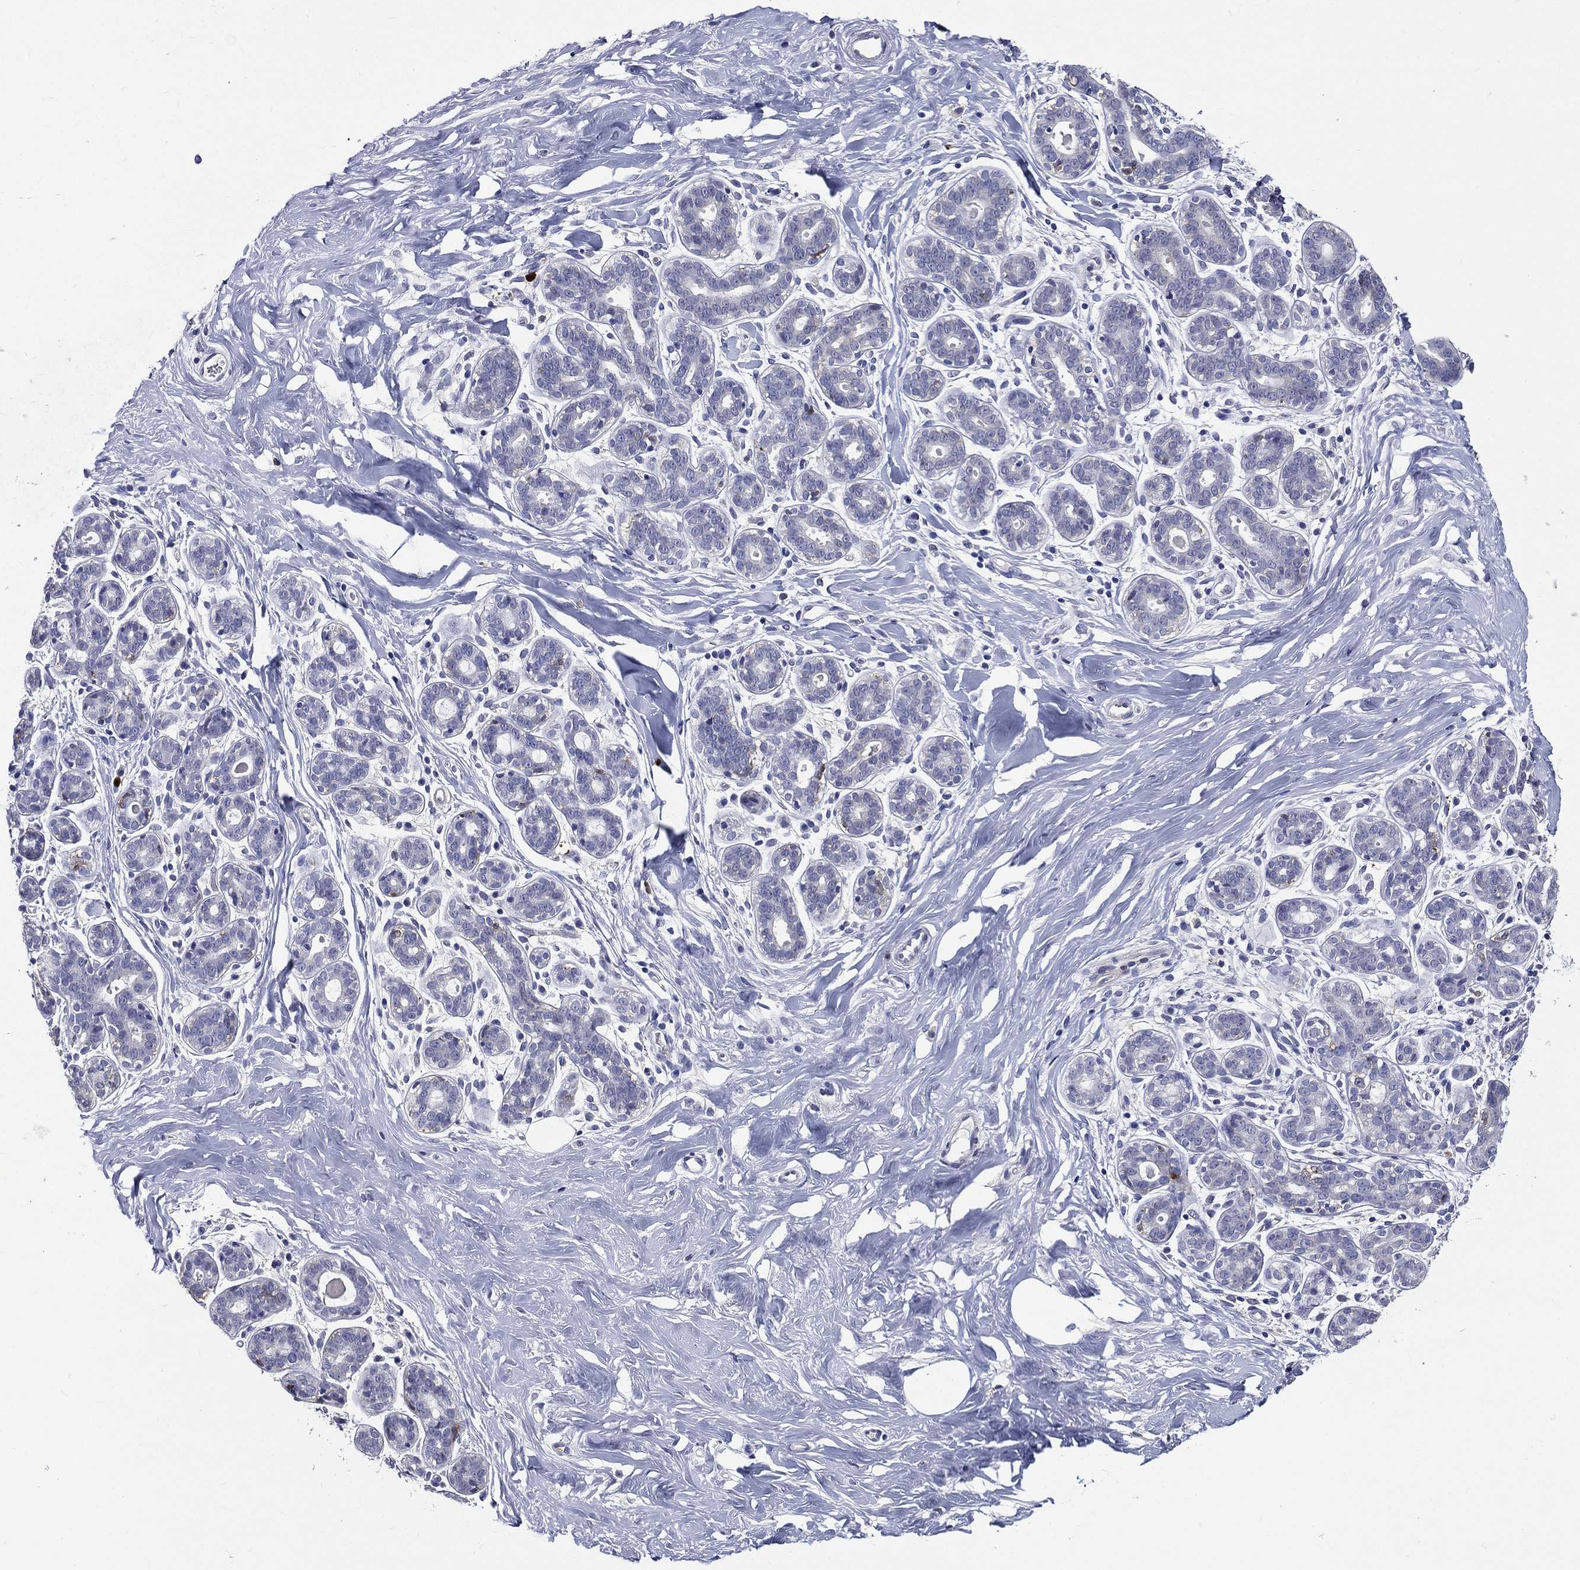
{"staining": {"intensity": "negative", "quantity": "none", "location": "none"}, "tissue": "breast", "cell_type": "Adipocytes", "image_type": "normal", "snomed": [{"axis": "morphology", "description": "Normal tissue, NOS"}, {"axis": "topography", "description": "Breast"}], "caption": "This micrograph is of benign breast stained with IHC to label a protein in brown with the nuclei are counter-stained blue. There is no positivity in adipocytes.", "gene": "GPR171", "patient": {"sex": "female", "age": 43}}